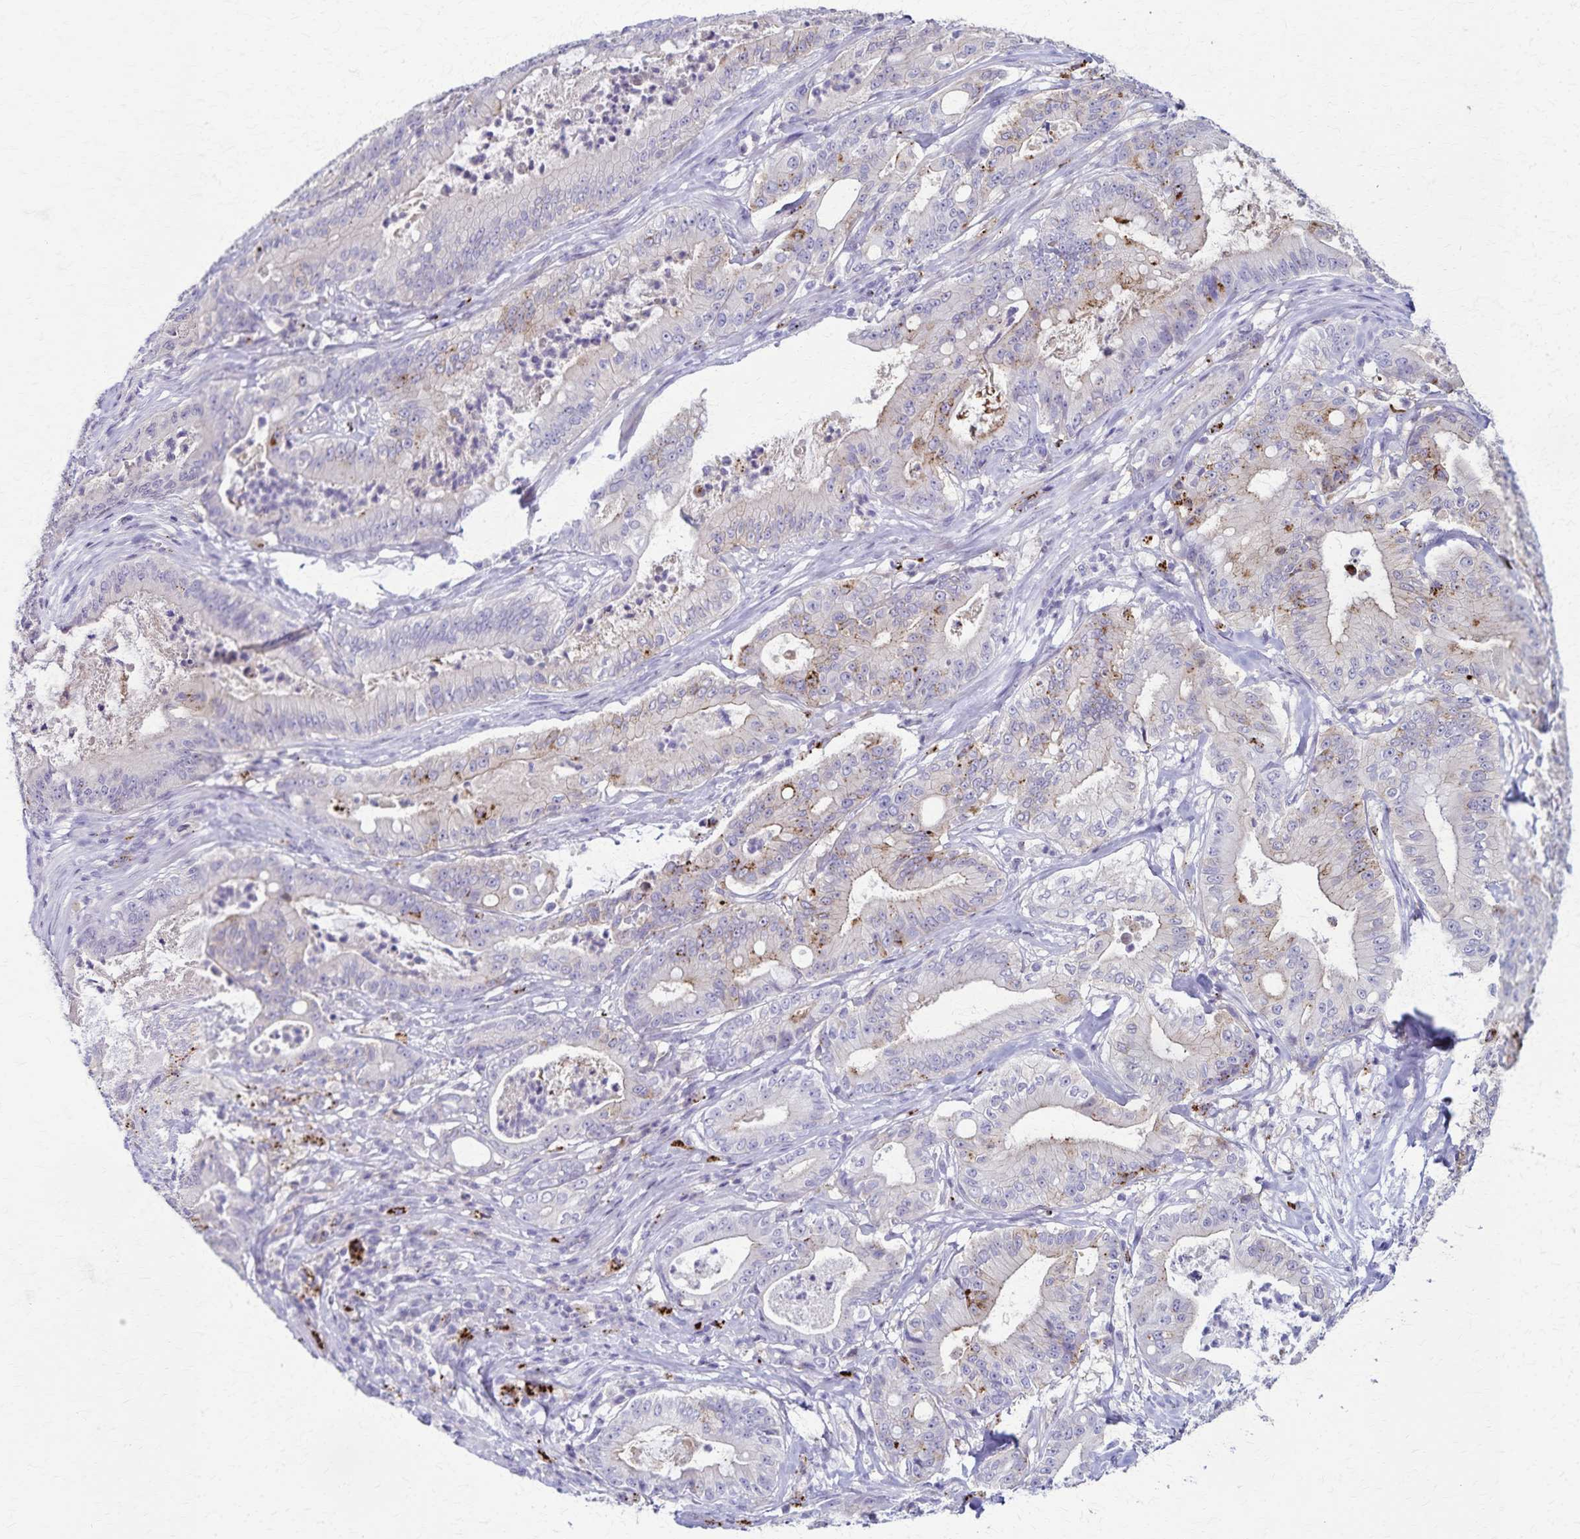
{"staining": {"intensity": "weak", "quantity": "<25%", "location": "cytoplasmic/membranous"}, "tissue": "pancreatic cancer", "cell_type": "Tumor cells", "image_type": "cancer", "snomed": [{"axis": "morphology", "description": "Adenocarcinoma, NOS"}, {"axis": "topography", "description": "Pancreas"}], "caption": "Protein analysis of pancreatic adenocarcinoma demonstrates no significant expression in tumor cells.", "gene": "TMEM60", "patient": {"sex": "male", "age": 71}}